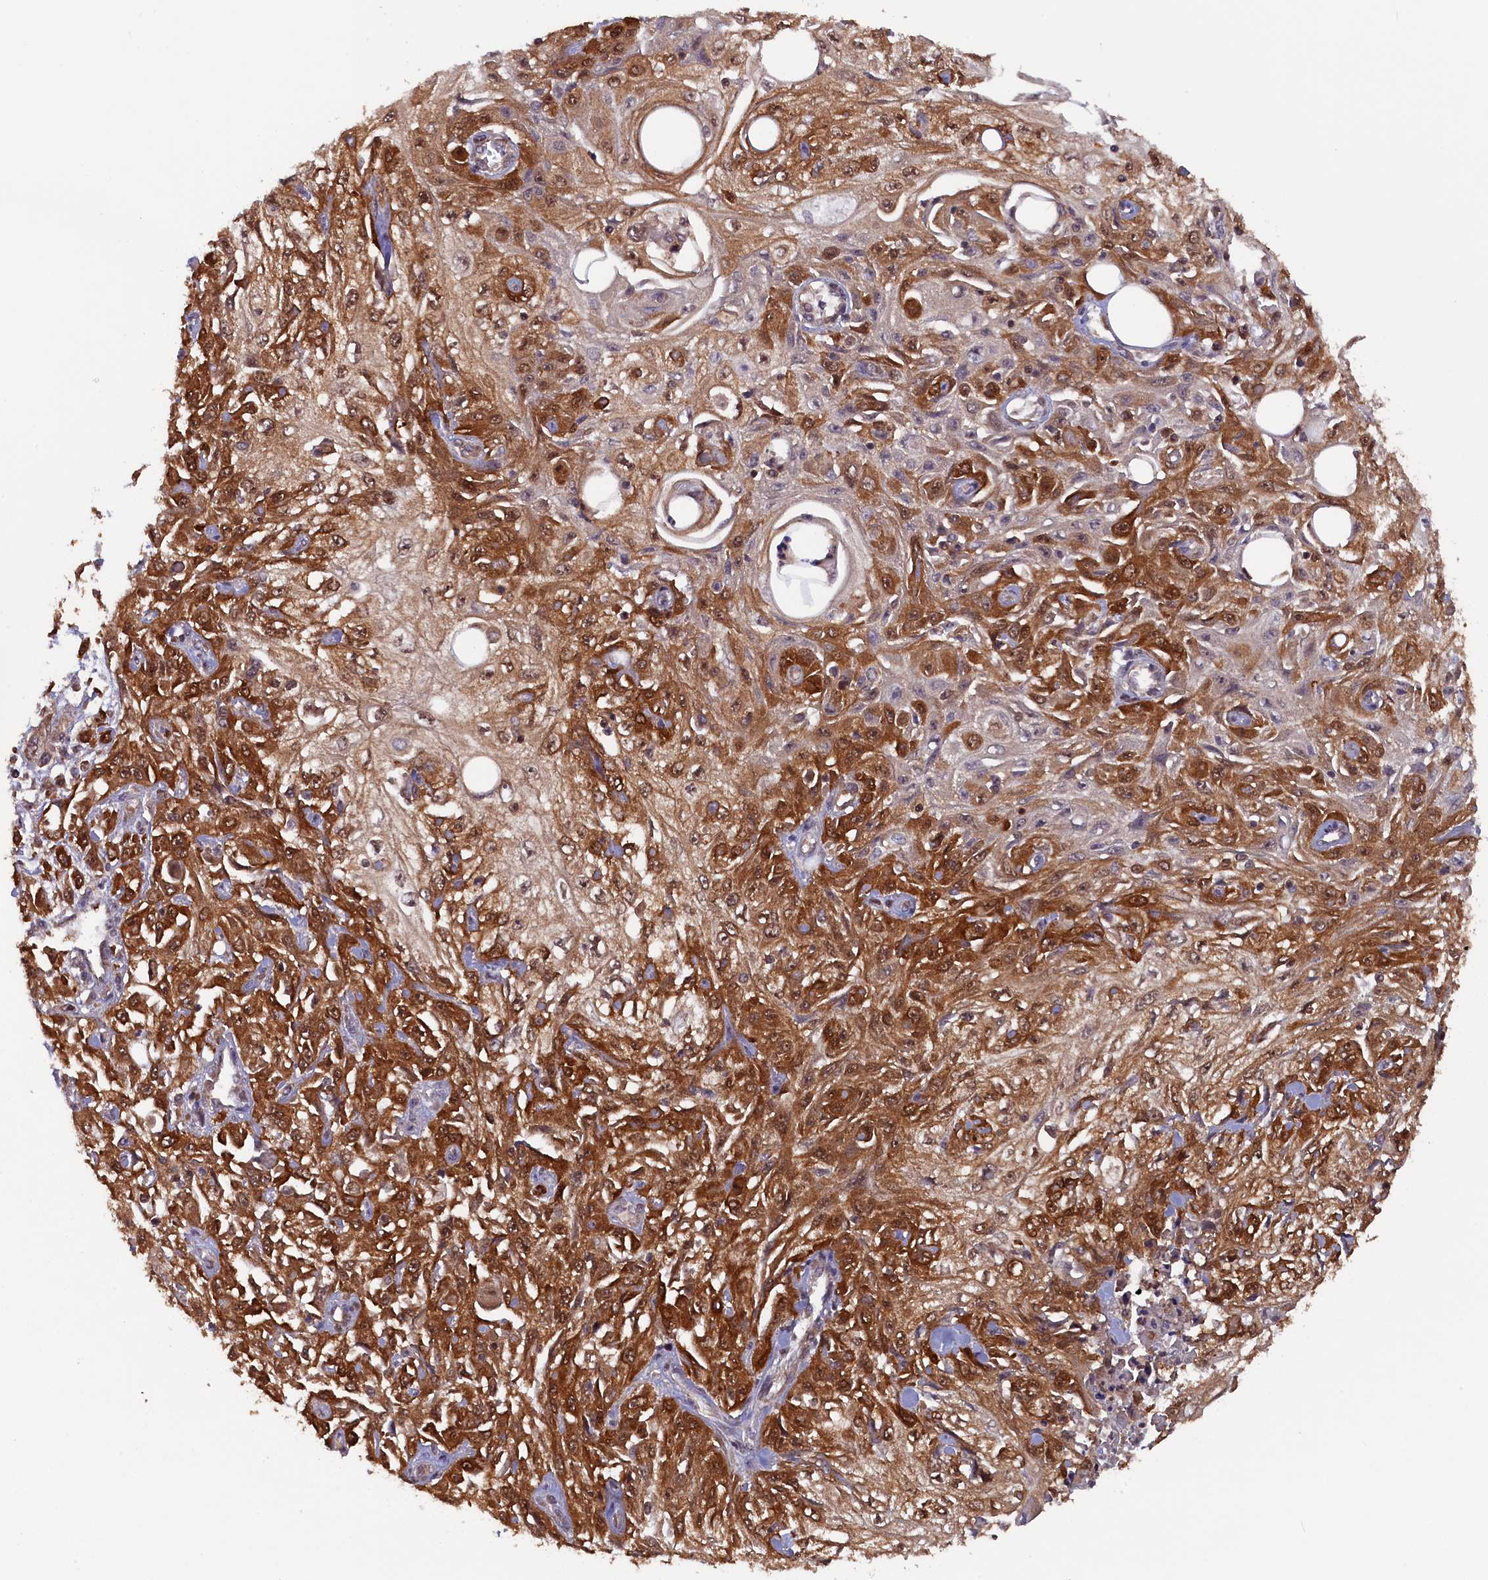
{"staining": {"intensity": "strong", "quantity": ">75%", "location": "cytoplasmic/membranous,nuclear"}, "tissue": "skin cancer", "cell_type": "Tumor cells", "image_type": "cancer", "snomed": [{"axis": "morphology", "description": "Squamous cell carcinoma, NOS"}, {"axis": "morphology", "description": "Squamous cell carcinoma, metastatic, NOS"}, {"axis": "topography", "description": "Skin"}, {"axis": "topography", "description": "Lymph node"}], "caption": "Brown immunohistochemical staining in human metastatic squamous cell carcinoma (skin) displays strong cytoplasmic/membranous and nuclear staining in about >75% of tumor cells.", "gene": "JPT2", "patient": {"sex": "male", "age": 75}}